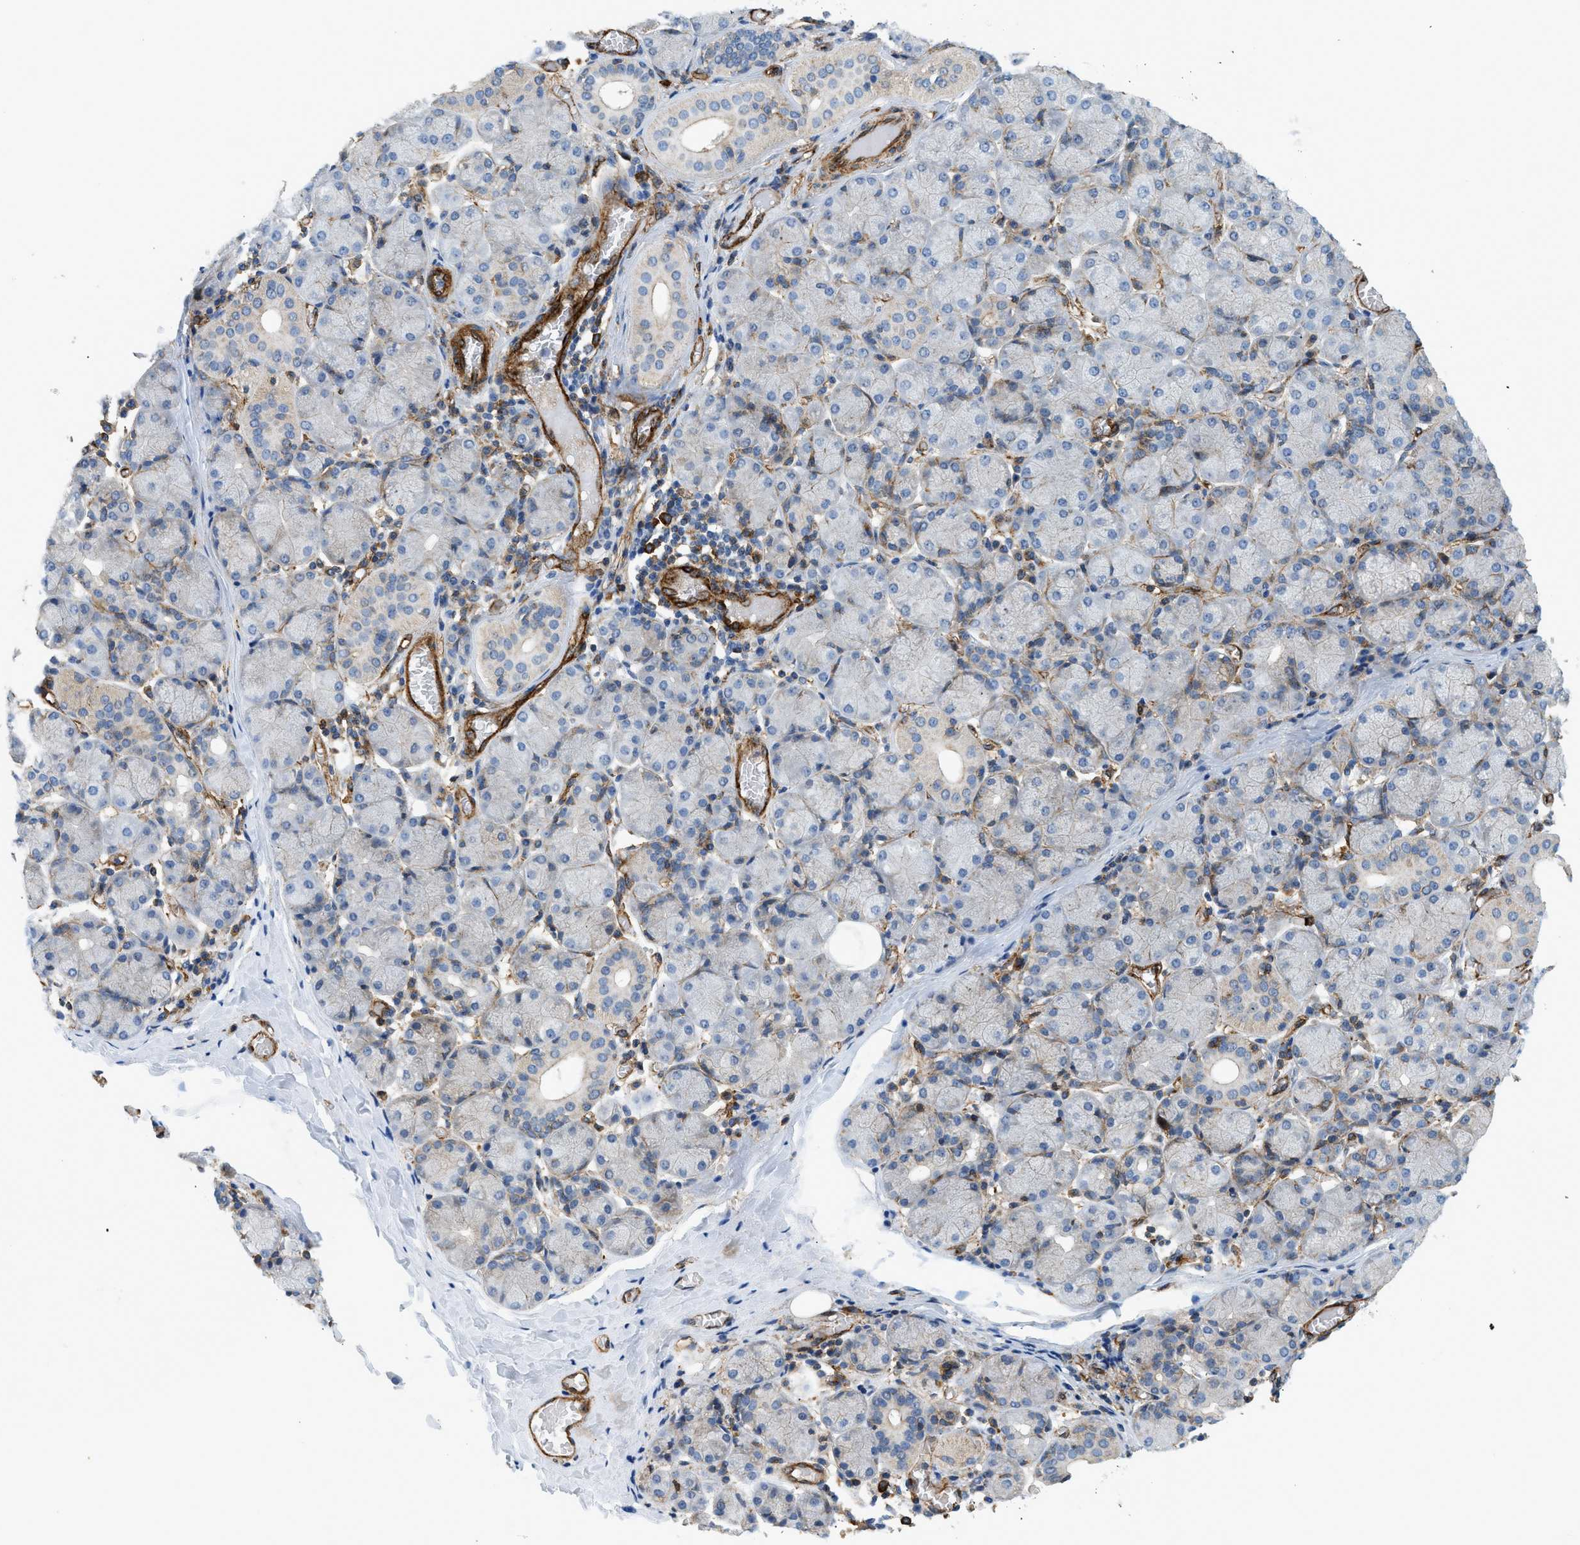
{"staining": {"intensity": "negative", "quantity": "none", "location": "none"}, "tissue": "salivary gland", "cell_type": "Glandular cells", "image_type": "normal", "snomed": [{"axis": "morphology", "description": "Normal tissue, NOS"}, {"axis": "topography", "description": "Salivary gland"}], "caption": "Benign salivary gland was stained to show a protein in brown. There is no significant positivity in glandular cells. (DAB IHC with hematoxylin counter stain).", "gene": "HIP1", "patient": {"sex": "female", "age": 24}}